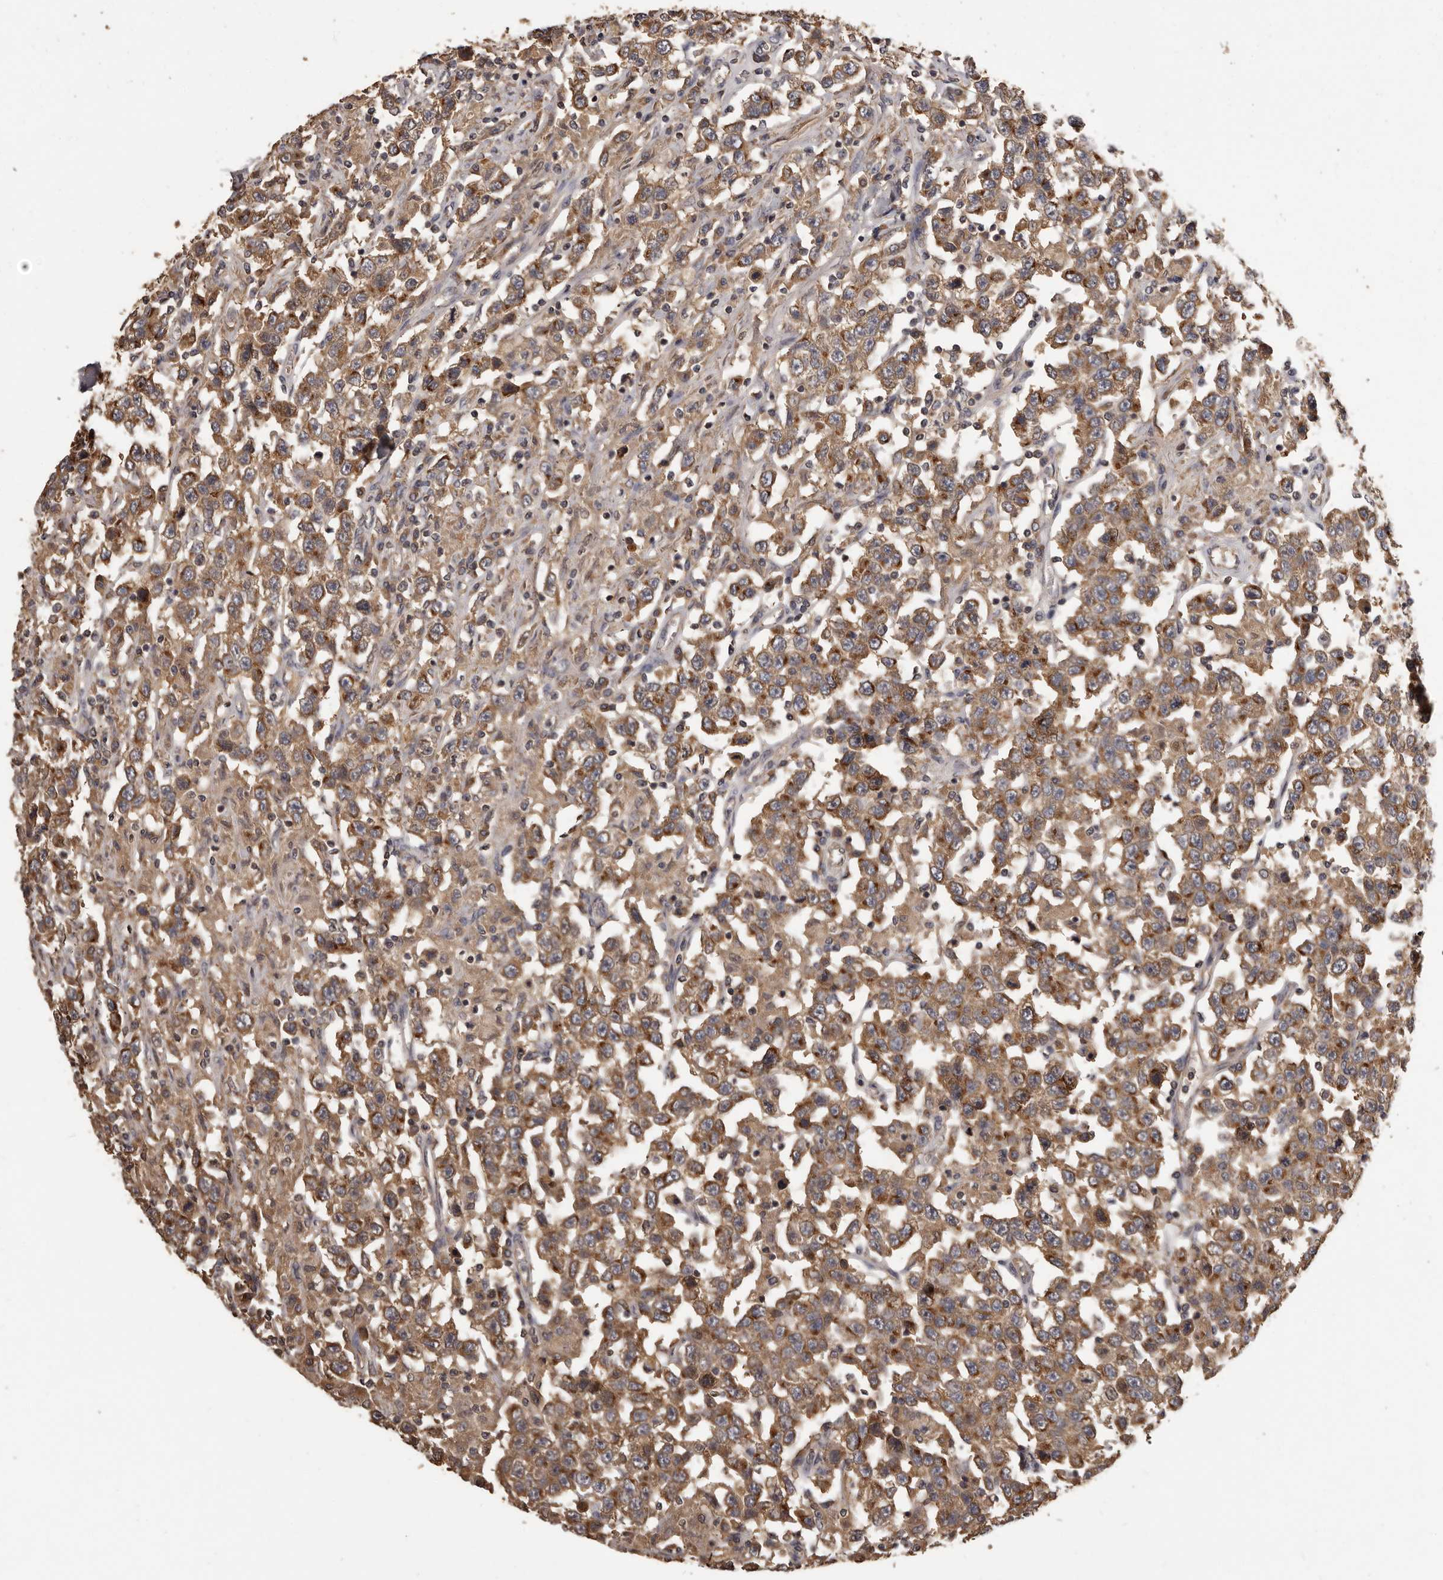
{"staining": {"intensity": "moderate", "quantity": ">75%", "location": "cytoplasmic/membranous"}, "tissue": "testis cancer", "cell_type": "Tumor cells", "image_type": "cancer", "snomed": [{"axis": "morphology", "description": "Seminoma, NOS"}, {"axis": "topography", "description": "Testis"}], "caption": "Immunohistochemistry (IHC) (DAB (3,3'-diaminobenzidine)) staining of testis cancer shows moderate cytoplasmic/membranous protein positivity in approximately >75% of tumor cells. Using DAB (brown) and hematoxylin (blue) stains, captured at high magnification using brightfield microscopy.", "gene": "MGAT5", "patient": {"sex": "male", "age": 41}}